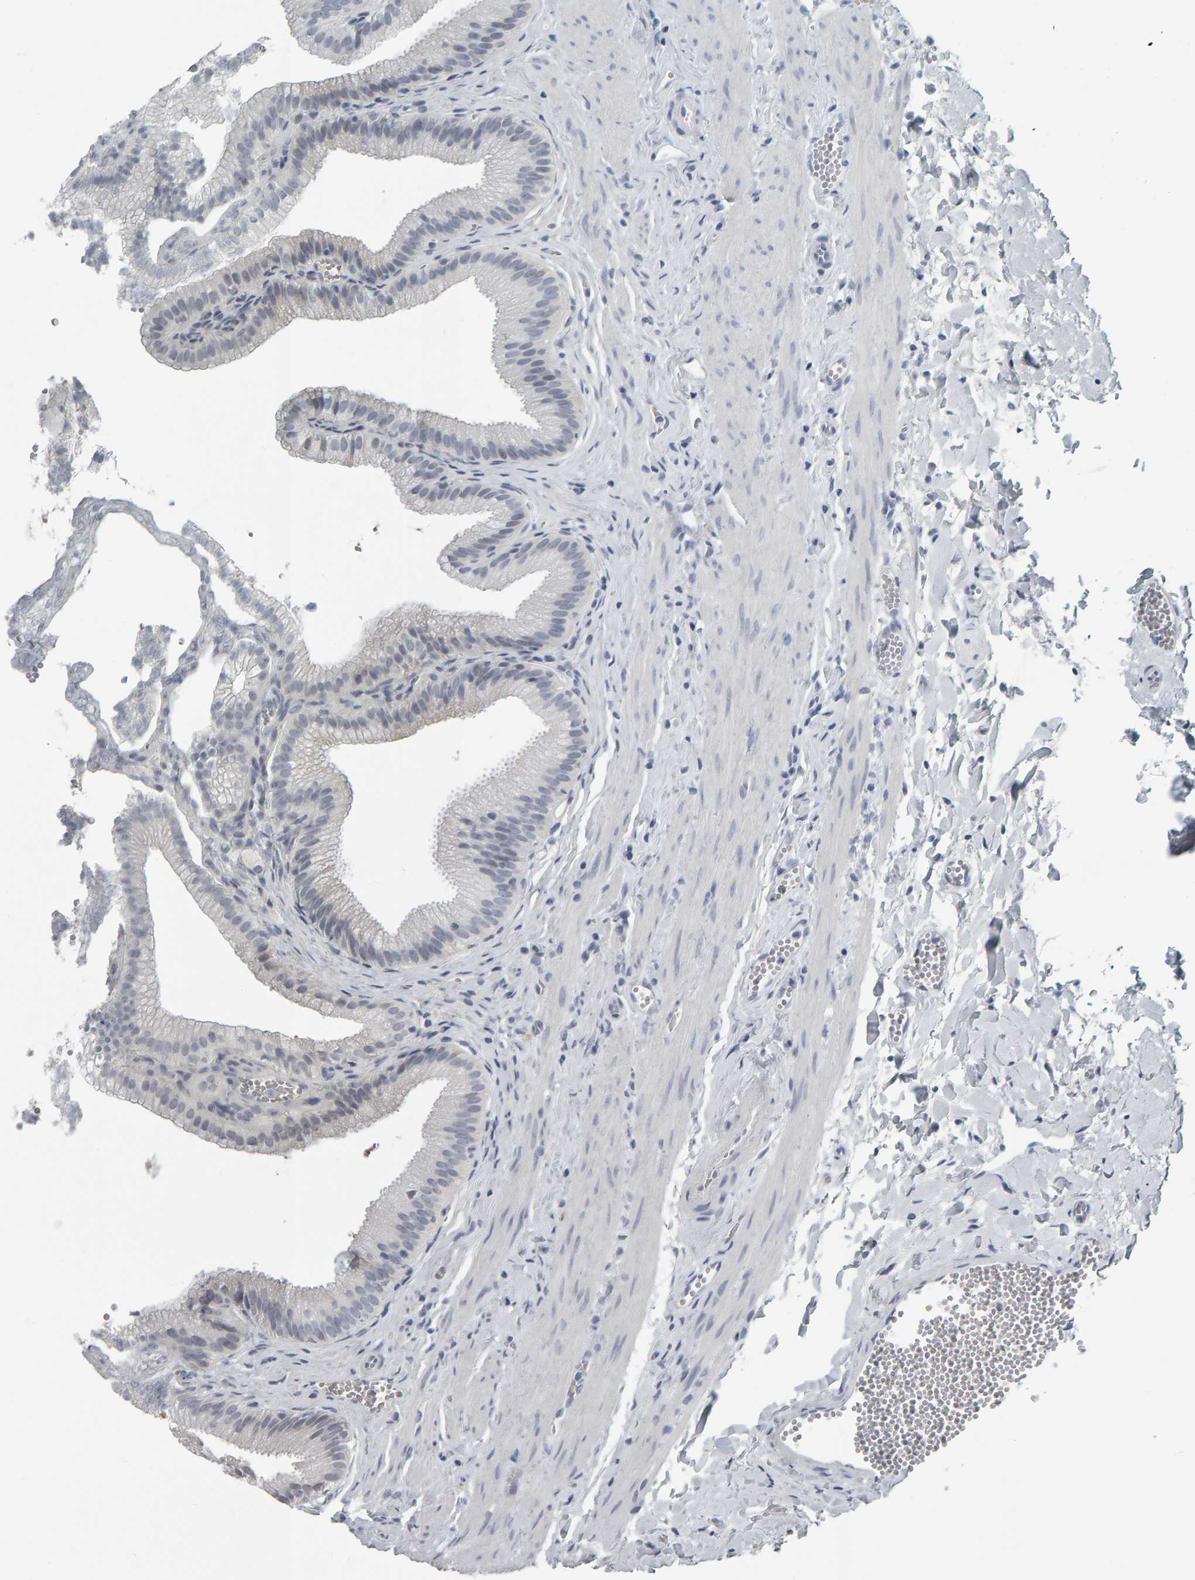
{"staining": {"intensity": "negative", "quantity": "none", "location": "none"}, "tissue": "gallbladder", "cell_type": "Glandular cells", "image_type": "normal", "snomed": [{"axis": "morphology", "description": "Normal tissue, NOS"}, {"axis": "topography", "description": "Gallbladder"}], "caption": "Immunohistochemistry micrograph of benign gallbladder: human gallbladder stained with DAB displays no significant protein positivity in glandular cells.", "gene": "PYY", "patient": {"sex": "male", "age": 38}}